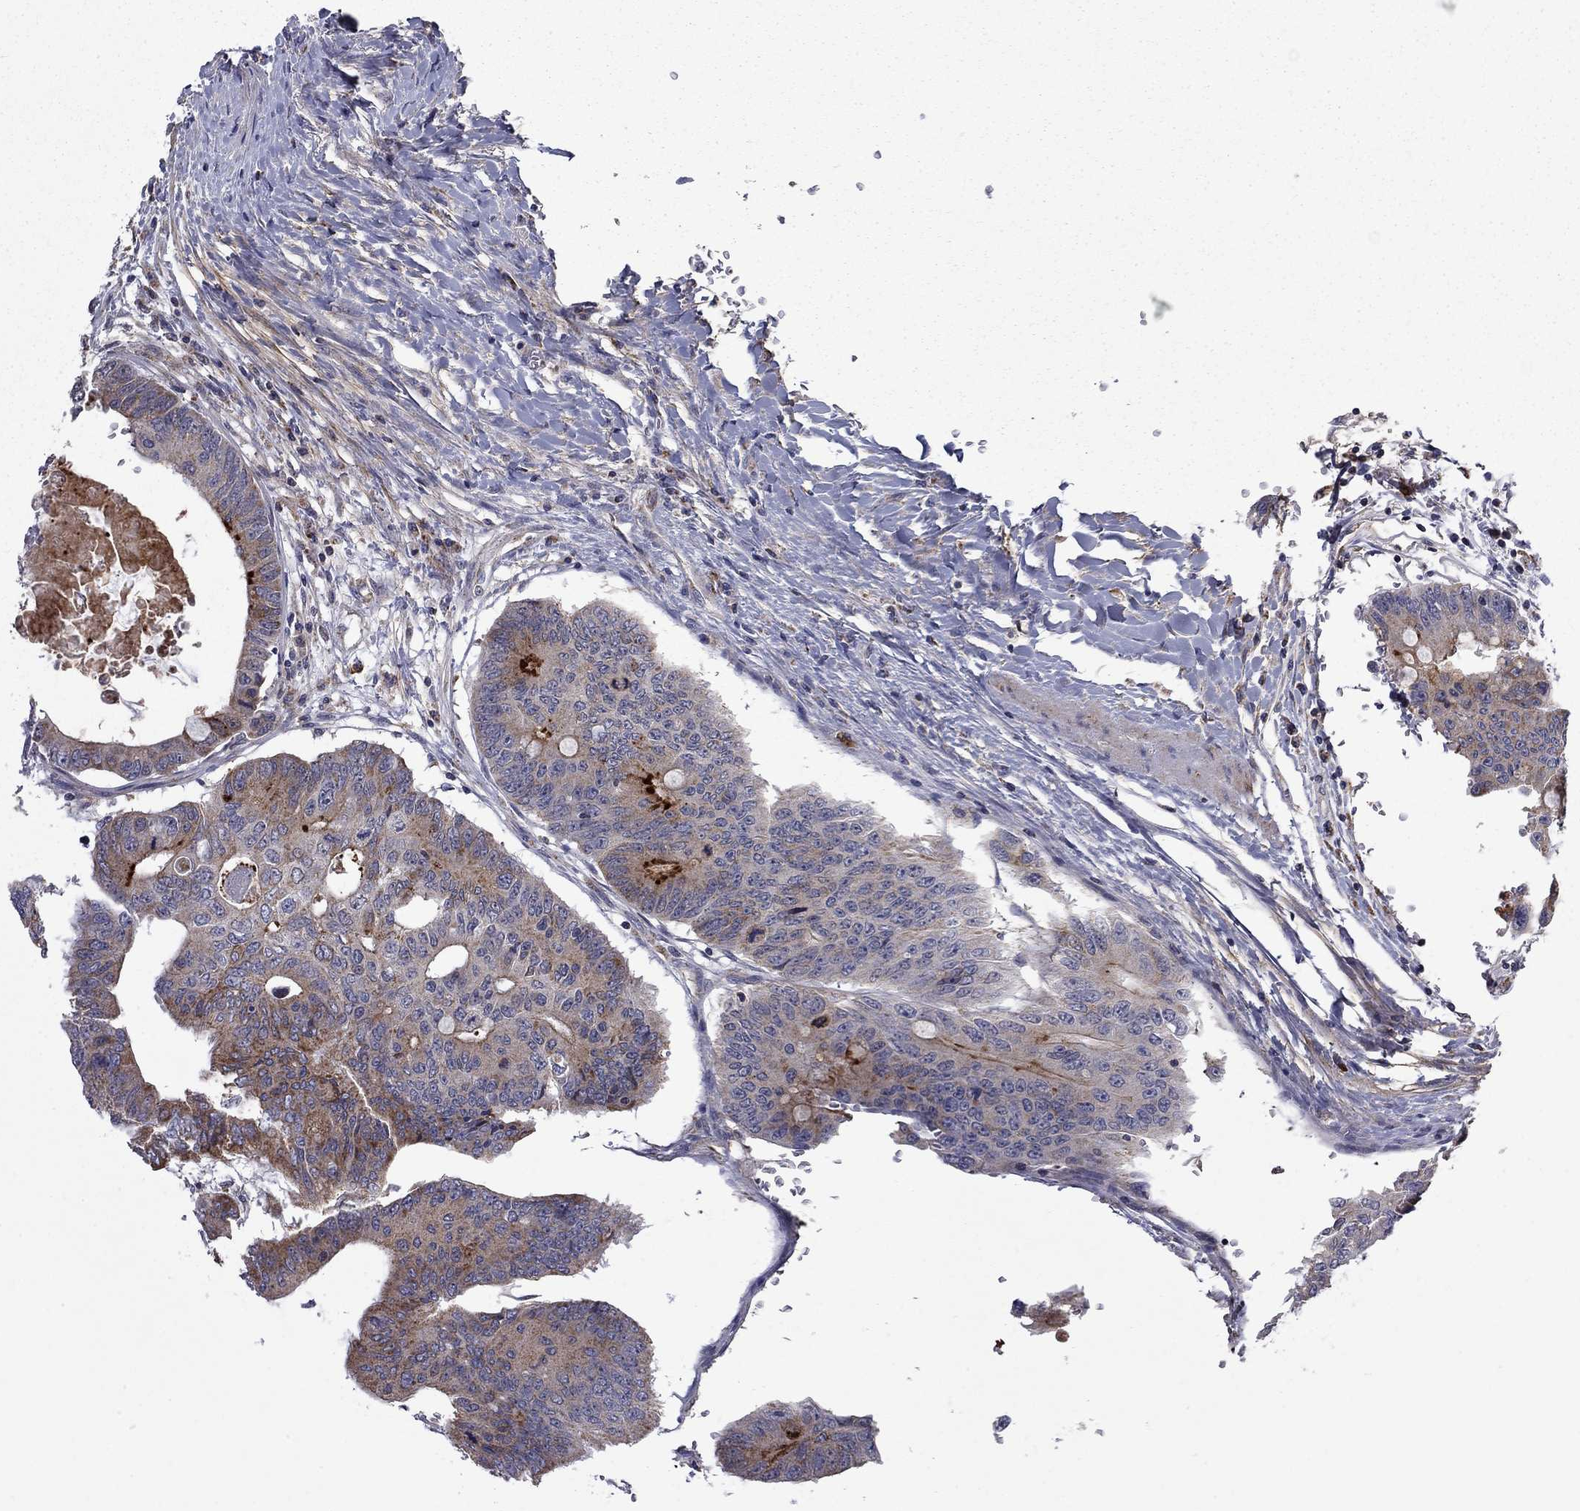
{"staining": {"intensity": "moderate", "quantity": "<25%", "location": "cytoplasmic/membranous"}, "tissue": "colorectal cancer", "cell_type": "Tumor cells", "image_type": "cancer", "snomed": [{"axis": "morphology", "description": "Adenocarcinoma, NOS"}, {"axis": "topography", "description": "Rectum"}], "caption": "The photomicrograph displays immunohistochemical staining of colorectal cancer. There is moderate cytoplasmic/membranous staining is appreciated in approximately <25% of tumor cells. (IHC, brightfield microscopy, high magnification).", "gene": "DOP1B", "patient": {"sex": "male", "age": 59}}